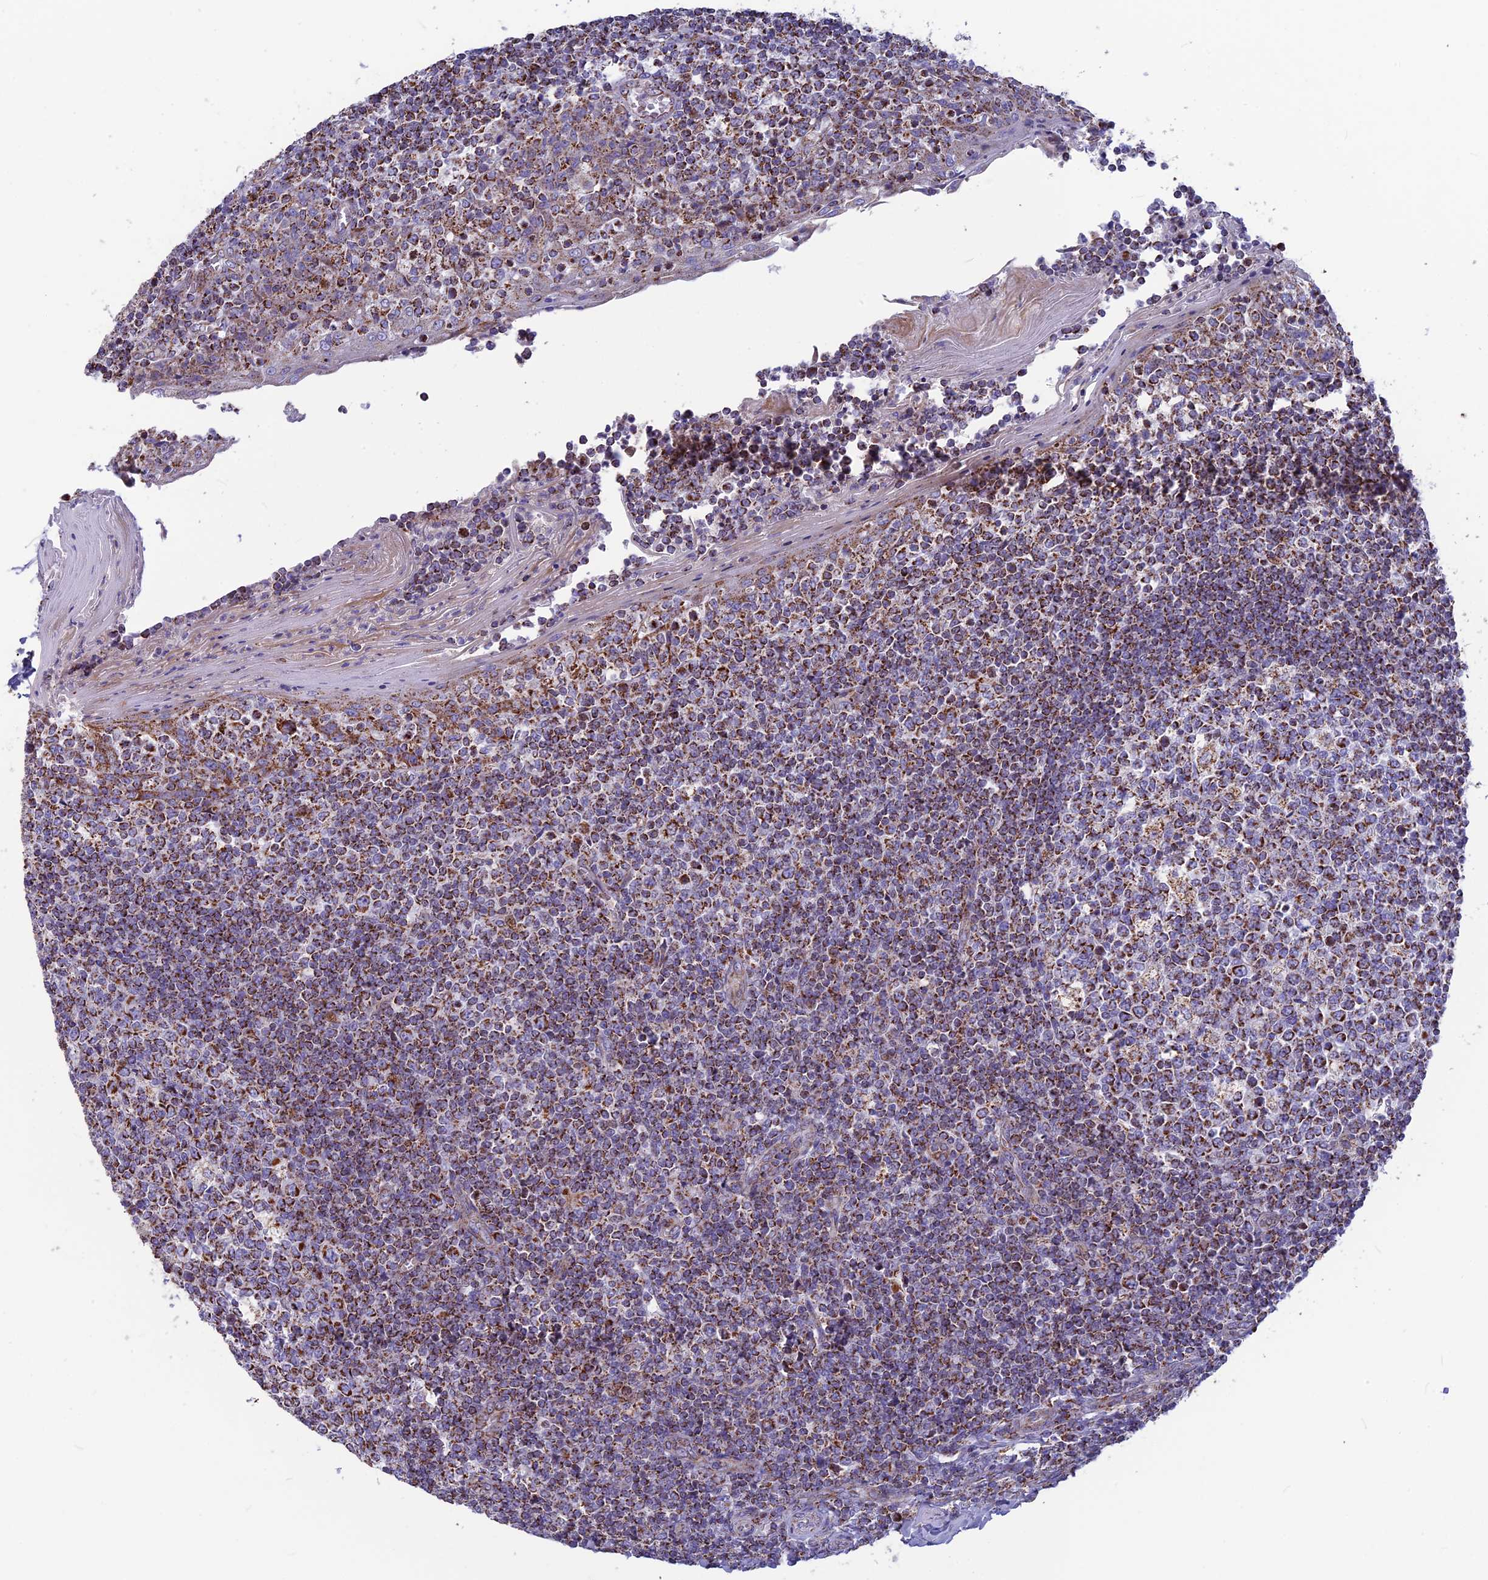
{"staining": {"intensity": "strong", "quantity": "25%-75%", "location": "cytoplasmic/membranous"}, "tissue": "tonsil", "cell_type": "Germinal center cells", "image_type": "normal", "snomed": [{"axis": "morphology", "description": "Normal tissue, NOS"}, {"axis": "topography", "description": "Tonsil"}], "caption": "A histopathology image showing strong cytoplasmic/membranous positivity in about 25%-75% of germinal center cells in benign tonsil, as visualized by brown immunohistochemical staining.", "gene": "CS", "patient": {"sex": "female", "age": 19}}